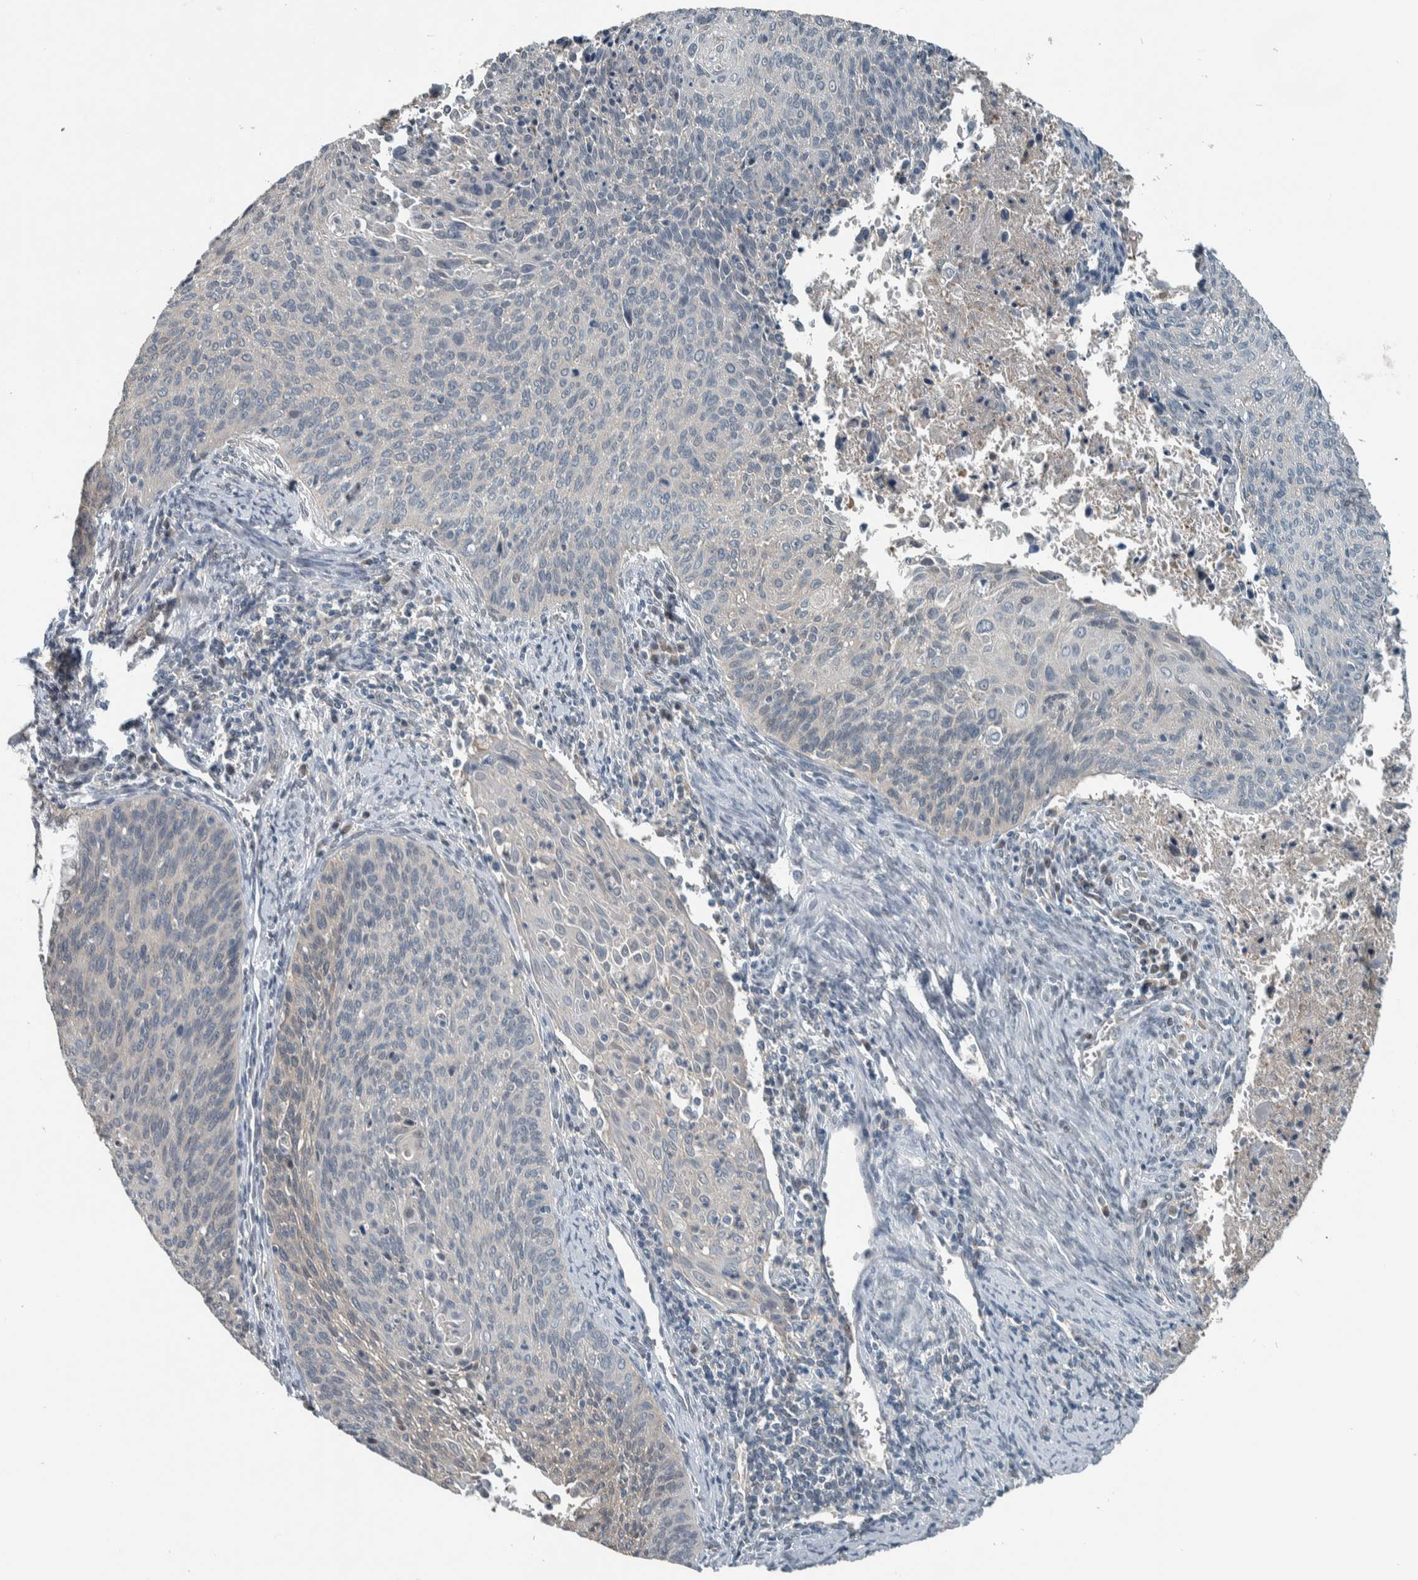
{"staining": {"intensity": "negative", "quantity": "none", "location": "none"}, "tissue": "cervical cancer", "cell_type": "Tumor cells", "image_type": "cancer", "snomed": [{"axis": "morphology", "description": "Squamous cell carcinoma, NOS"}, {"axis": "topography", "description": "Cervix"}], "caption": "High magnification brightfield microscopy of squamous cell carcinoma (cervical) stained with DAB (3,3'-diaminobenzidine) (brown) and counterstained with hematoxylin (blue): tumor cells show no significant positivity. The staining is performed using DAB (3,3'-diaminobenzidine) brown chromogen with nuclei counter-stained in using hematoxylin.", "gene": "ALAD", "patient": {"sex": "female", "age": 55}}